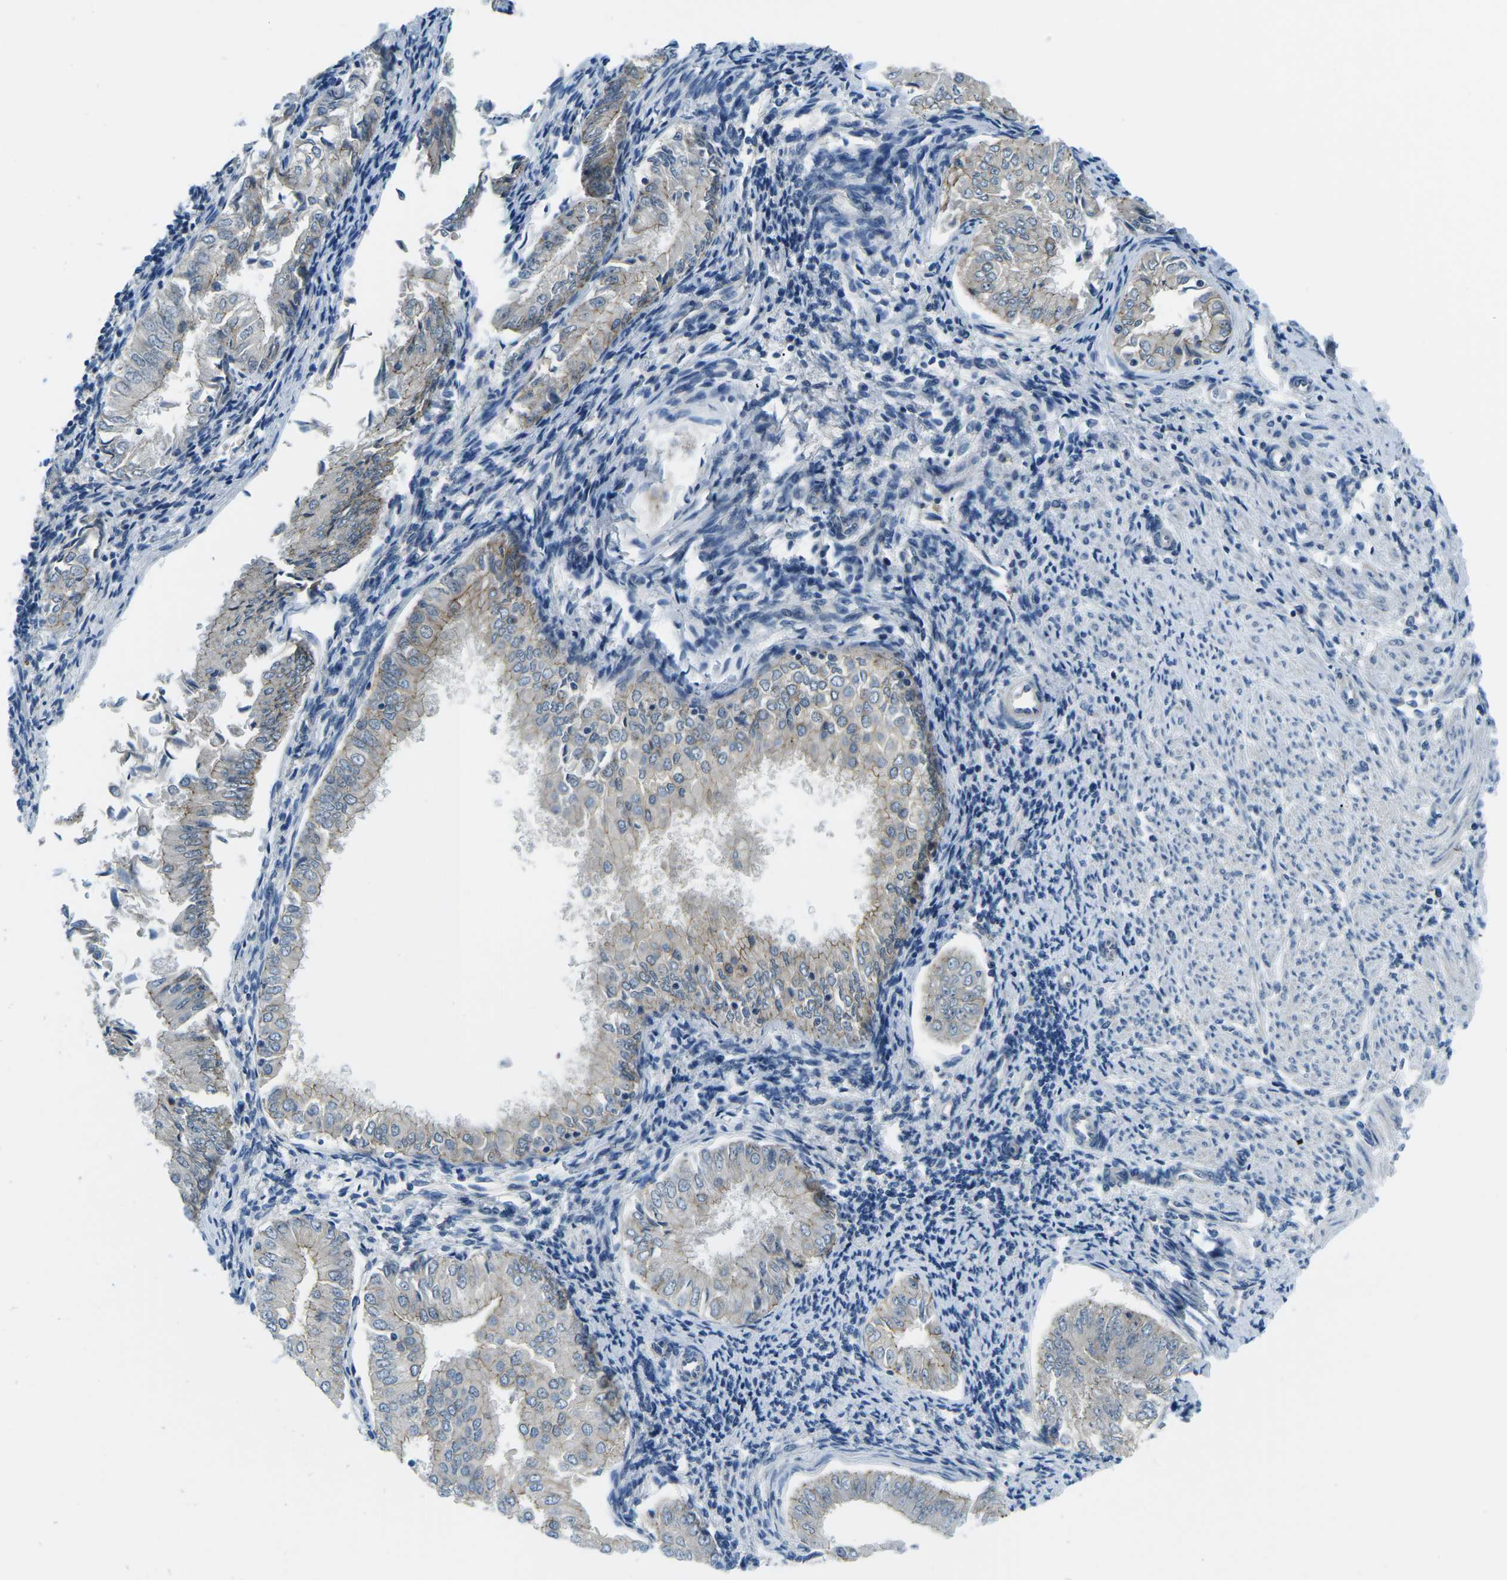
{"staining": {"intensity": "weak", "quantity": "25%-75%", "location": "cytoplasmic/membranous"}, "tissue": "endometrial cancer", "cell_type": "Tumor cells", "image_type": "cancer", "snomed": [{"axis": "morphology", "description": "Adenocarcinoma, NOS"}, {"axis": "topography", "description": "Endometrium"}], "caption": "High-power microscopy captured an immunohistochemistry (IHC) image of endometrial adenocarcinoma, revealing weak cytoplasmic/membranous positivity in approximately 25%-75% of tumor cells. The staining was performed using DAB to visualize the protein expression in brown, while the nuclei were stained in blue with hematoxylin (Magnification: 20x).", "gene": "CTNND1", "patient": {"sex": "female", "age": 53}}